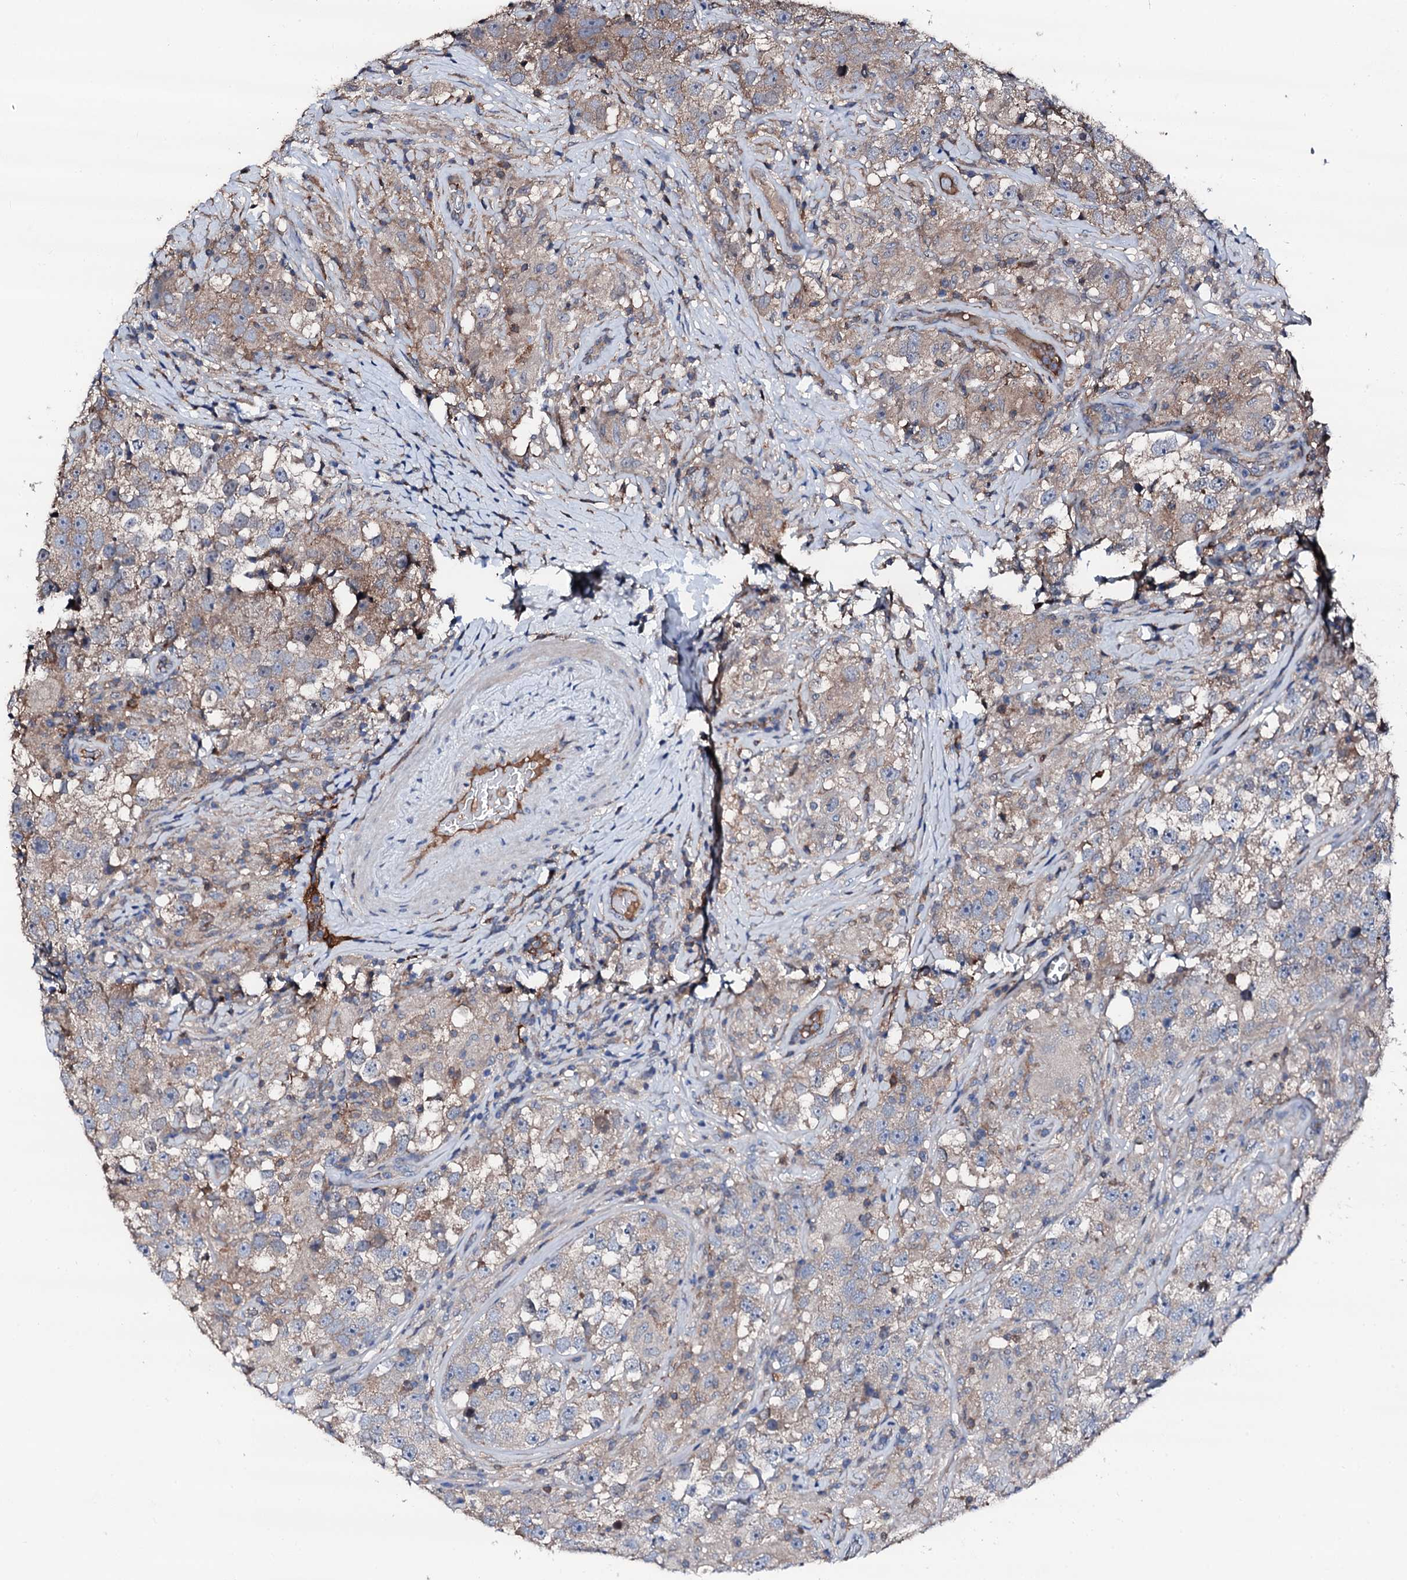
{"staining": {"intensity": "weak", "quantity": "25%-75%", "location": "cytoplasmic/membranous"}, "tissue": "testis cancer", "cell_type": "Tumor cells", "image_type": "cancer", "snomed": [{"axis": "morphology", "description": "Seminoma, NOS"}, {"axis": "topography", "description": "Testis"}], "caption": "Testis cancer (seminoma) stained with a brown dye exhibits weak cytoplasmic/membranous positive positivity in about 25%-75% of tumor cells.", "gene": "TRAFD1", "patient": {"sex": "male", "age": 46}}